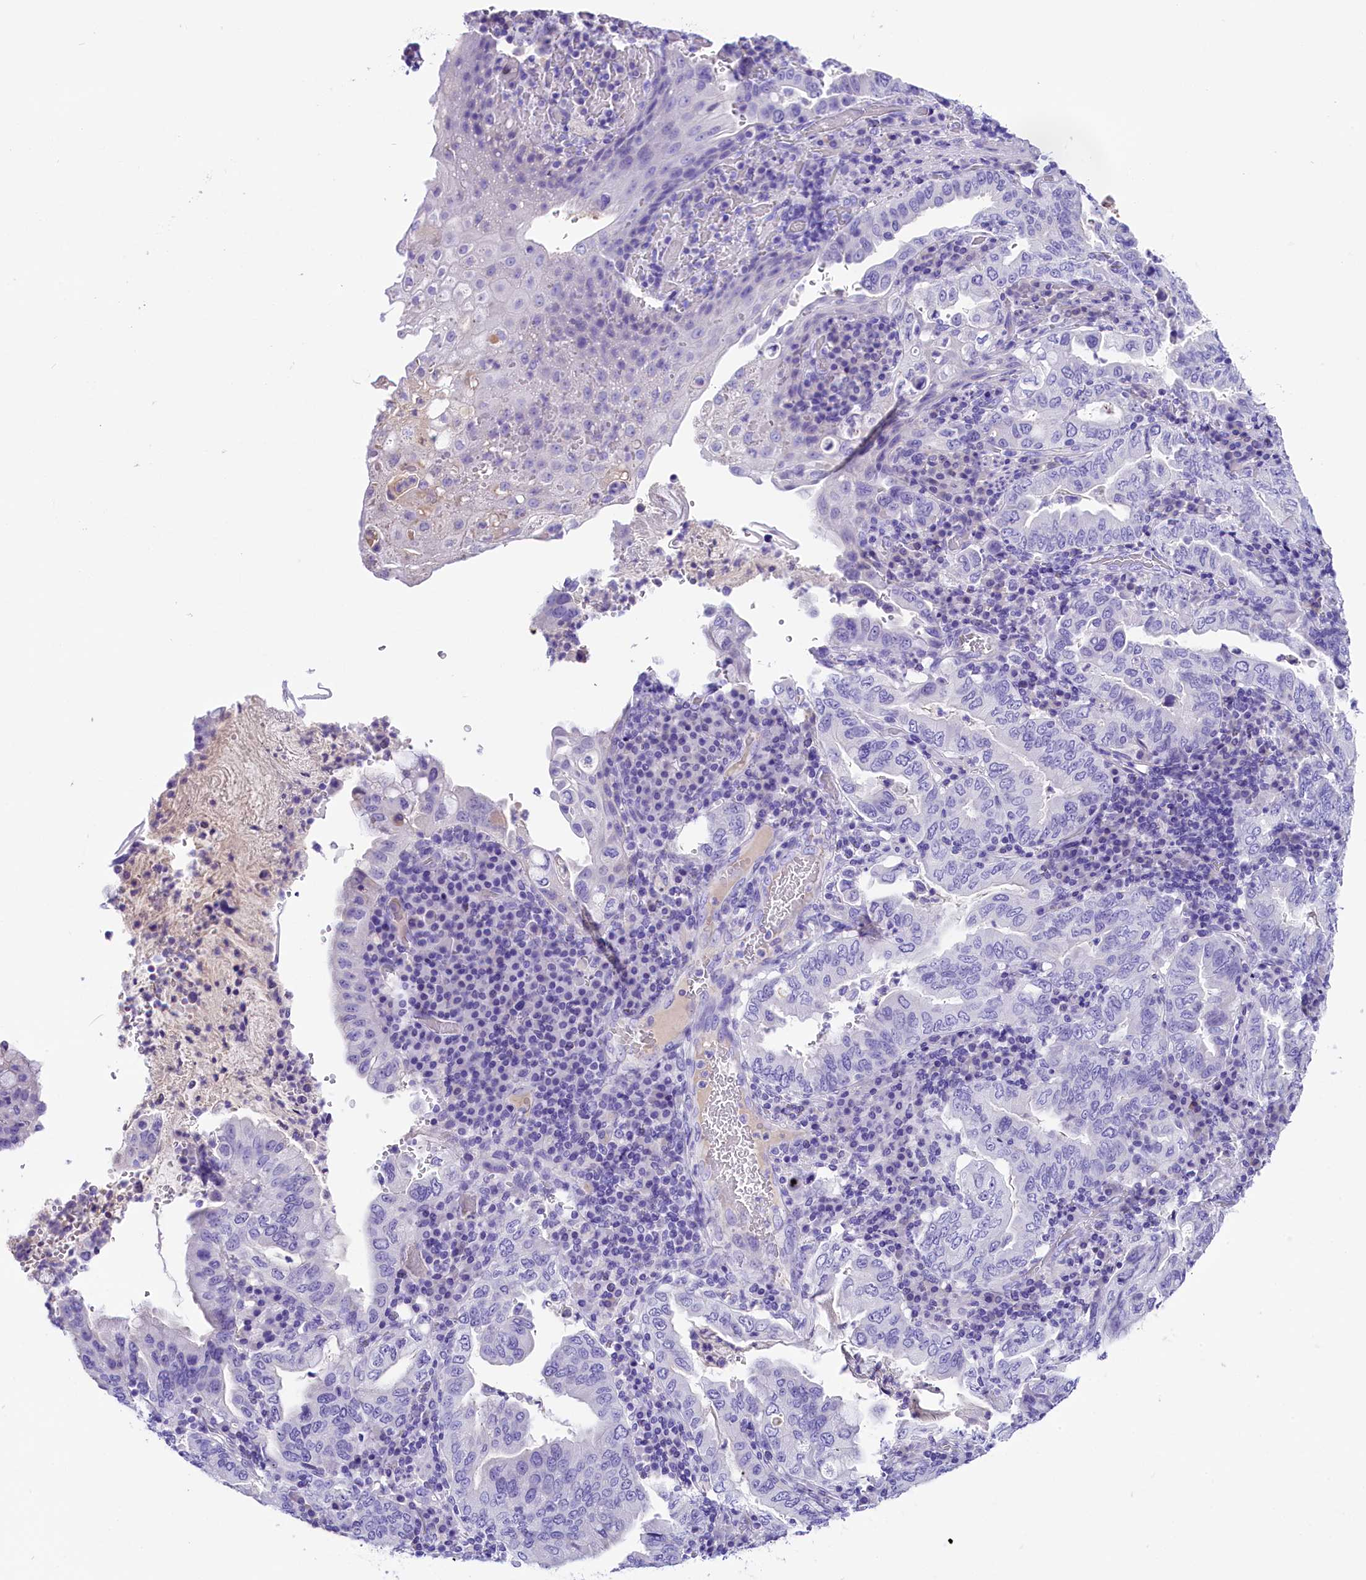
{"staining": {"intensity": "negative", "quantity": "none", "location": "none"}, "tissue": "stomach cancer", "cell_type": "Tumor cells", "image_type": "cancer", "snomed": [{"axis": "morphology", "description": "Normal tissue, NOS"}, {"axis": "morphology", "description": "Adenocarcinoma, NOS"}, {"axis": "topography", "description": "Esophagus"}, {"axis": "topography", "description": "Stomach, upper"}, {"axis": "topography", "description": "Peripheral nerve tissue"}], "caption": "Tumor cells are negative for brown protein staining in stomach cancer.", "gene": "SKIDA1", "patient": {"sex": "male", "age": 62}}